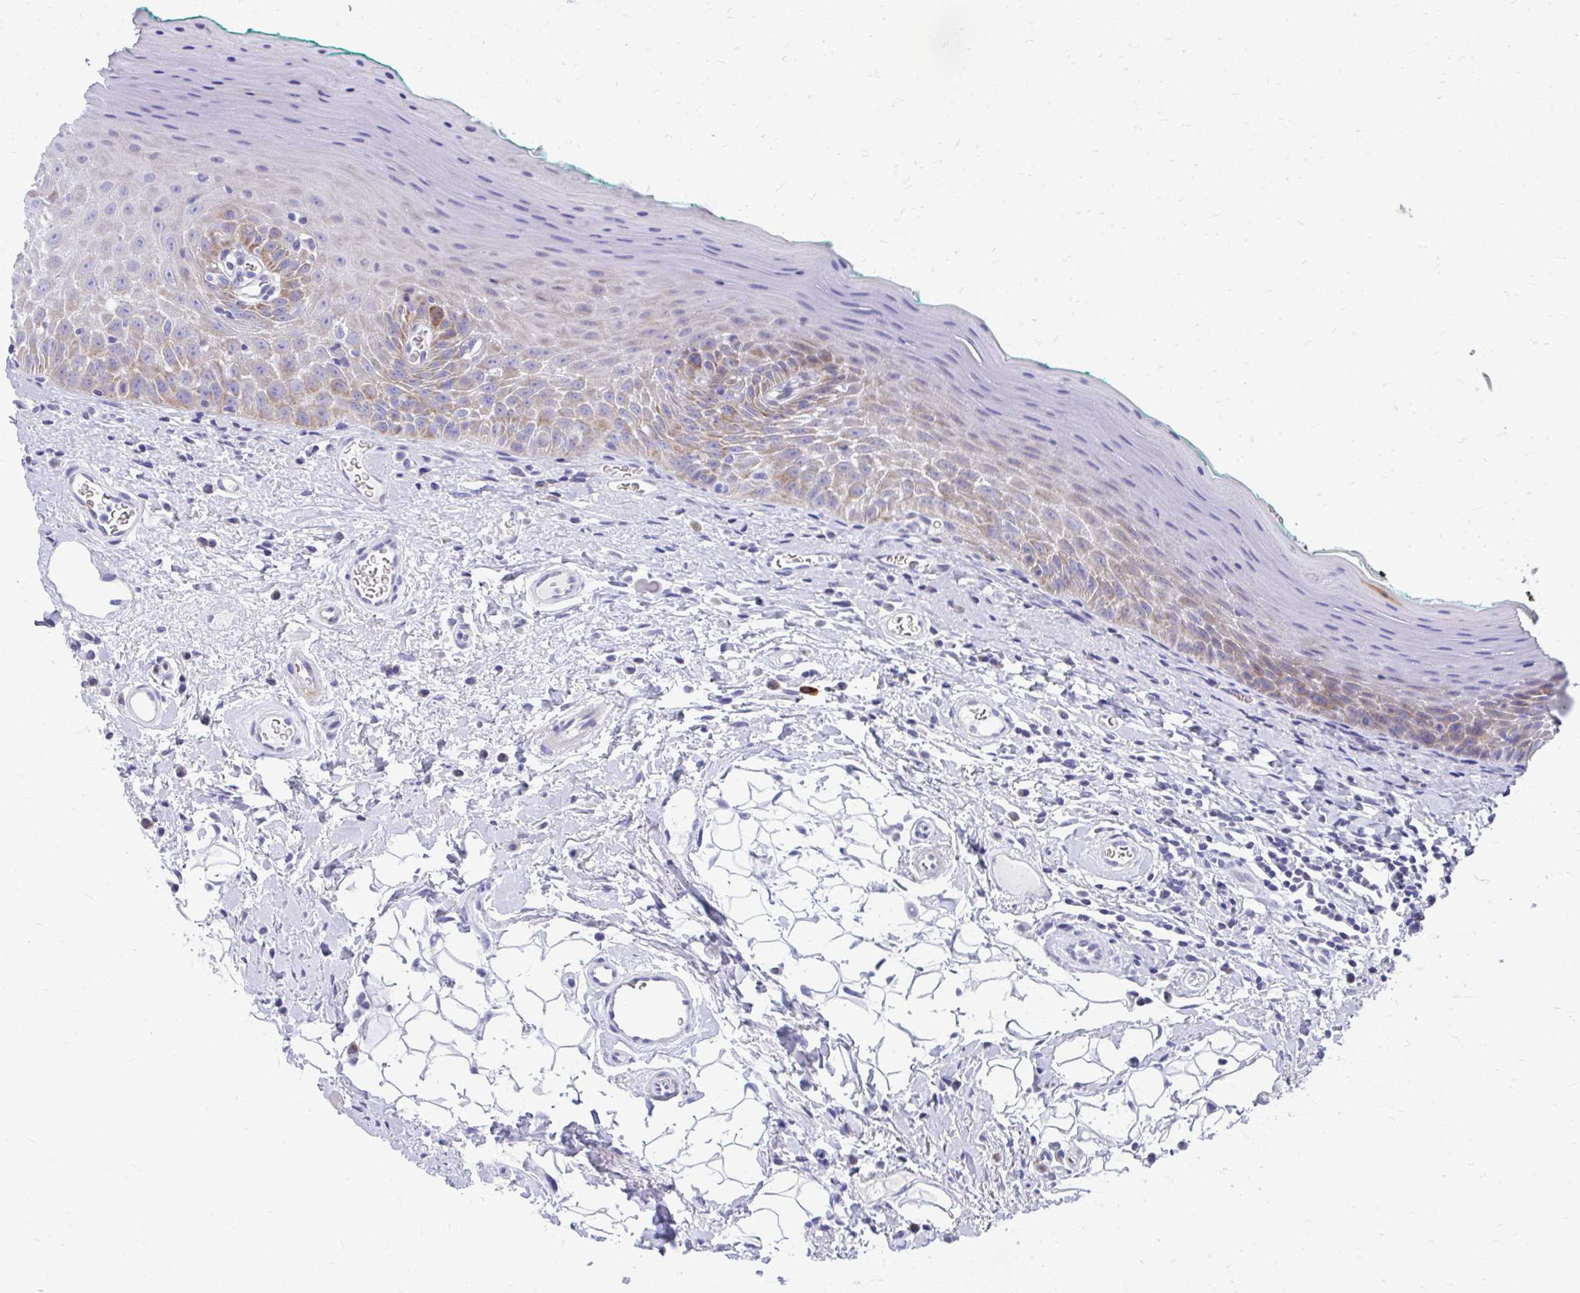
{"staining": {"intensity": "moderate", "quantity": "25%-75%", "location": "cytoplasmic/membranous"}, "tissue": "oral mucosa", "cell_type": "Squamous epithelial cells", "image_type": "normal", "snomed": [{"axis": "morphology", "description": "Normal tissue, NOS"}, {"axis": "topography", "description": "Oral tissue"}, {"axis": "topography", "description": "Tounge, NOS"}], "caption": "Benign oral mucosa displays moderate cytoplasmic/membranous staining in approximately 25%-75% of squamous epithelial cells, visualized by immunohistochemistry.", "gene": "IL37", "patient": {"sex": "male", "age": 83}}